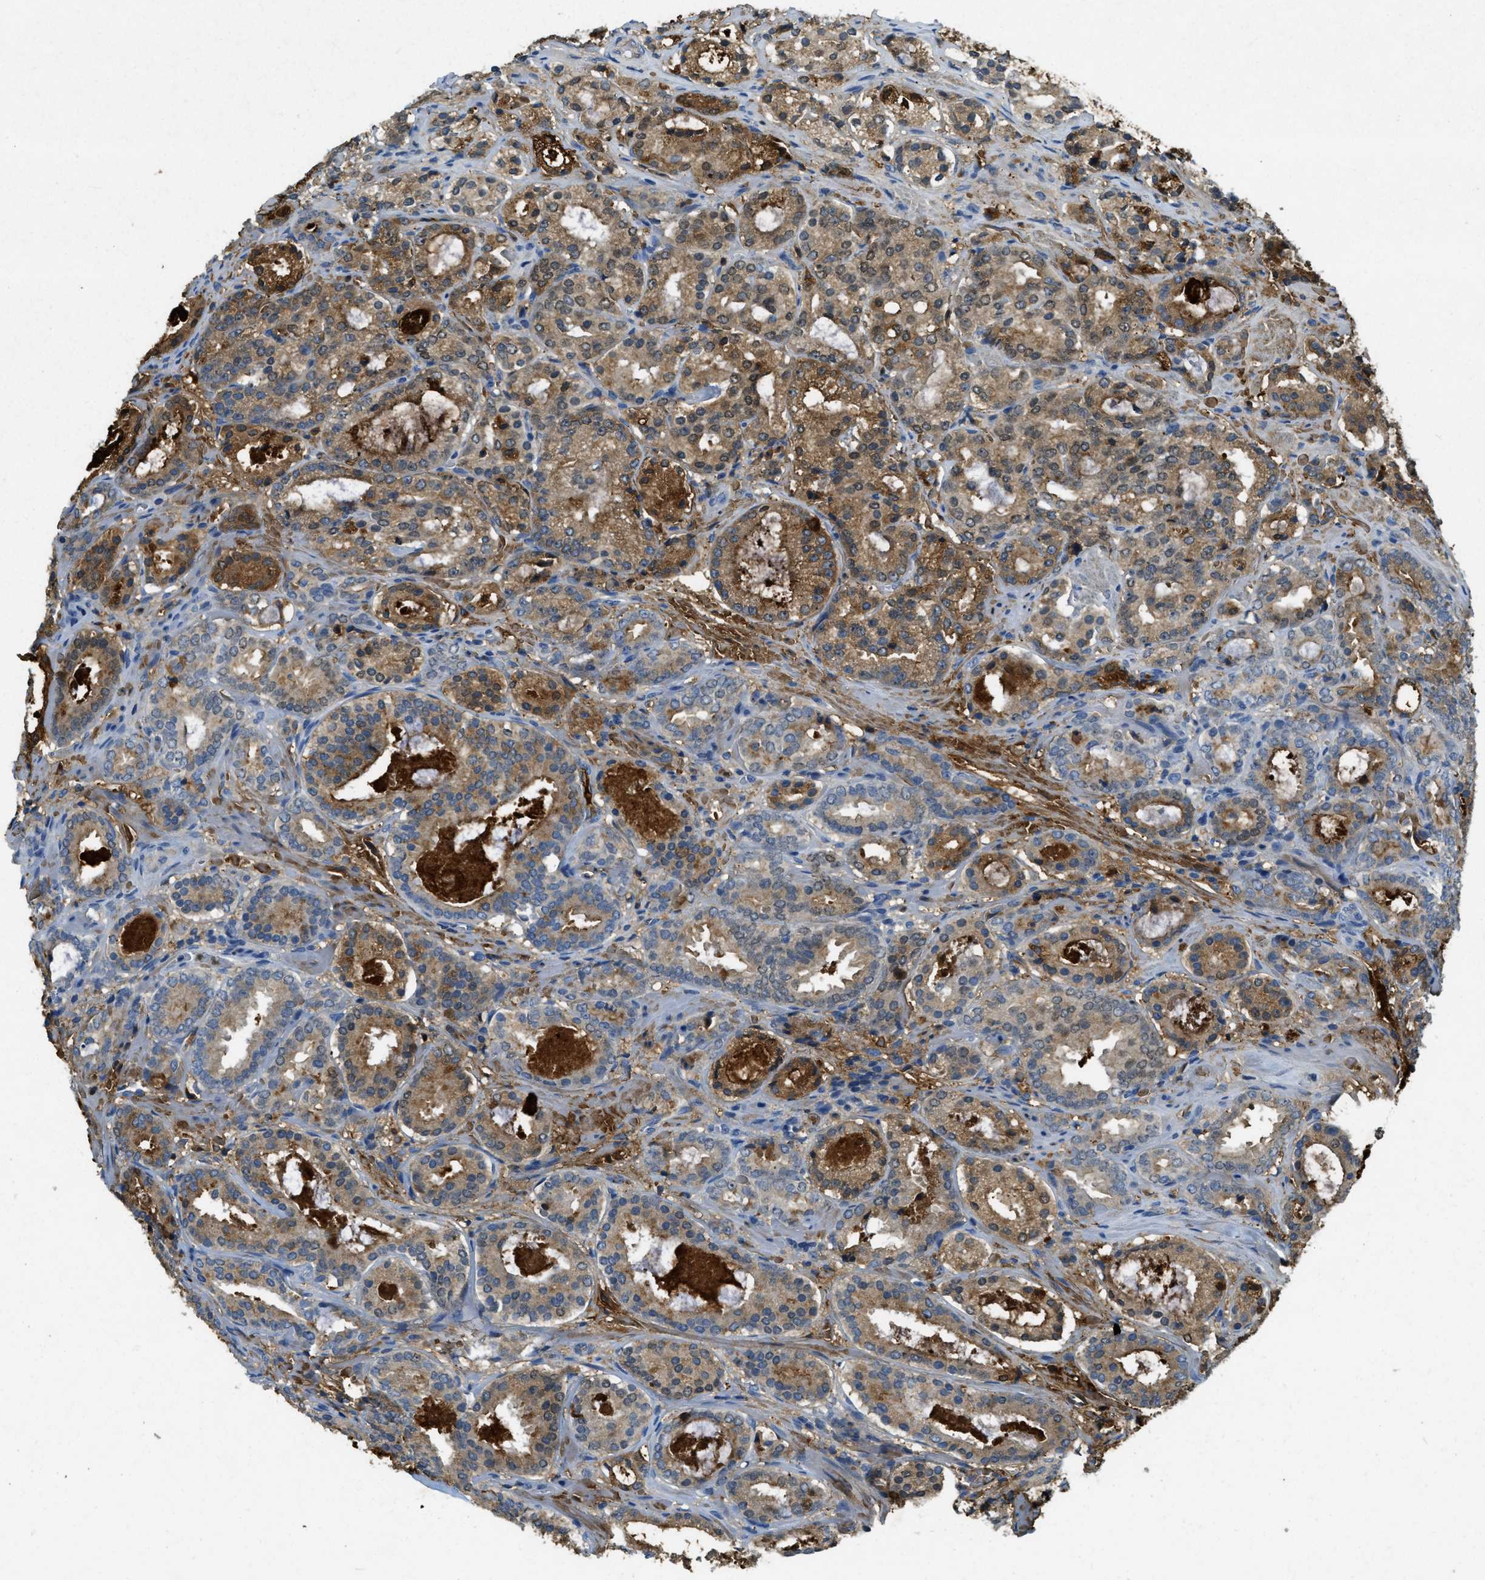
{"staining": {"intensity": "moderate", "quantity": ">75%", "location": "cytoplasmic/membranous"}, "tissue": "prostate cancer", "cell_type": "Tumor cells", "image_type": "cancer", "snomed": [{"axis": "morphology", "description": "Adenocarcinoma, Low grade"}, {"axis": "topography", "description": "Prostate"}], "caption": "Prostate cancer tissue demonstrates moderate cytoplasmic/membranous staining in approximately >75% of tumor cells", "gene": "PRTN3", "patient": {"sex": "male", "age": 69}}